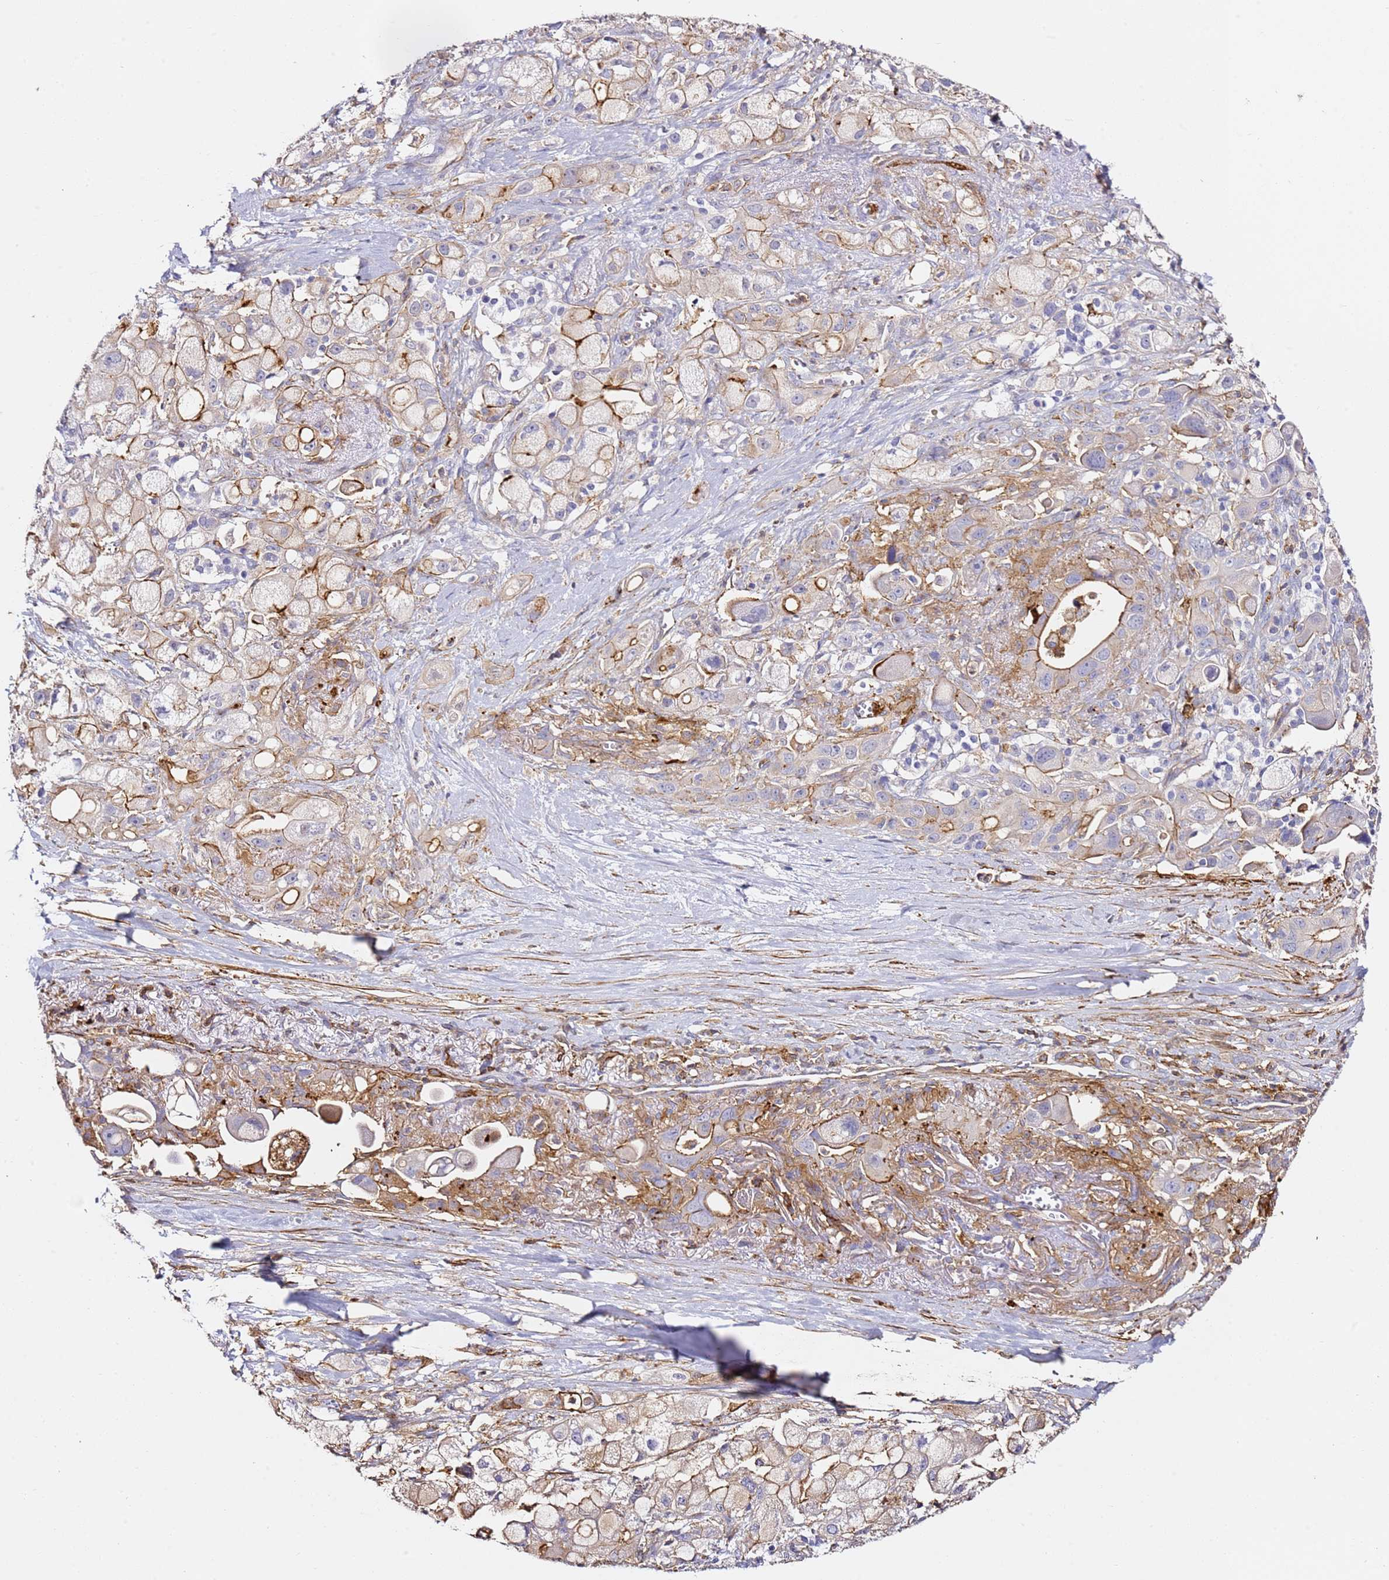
{"staining": {"intensity": "moderate", "quantity": "25%-75%", "location": "cytoplasmic/membranous"}, "tissue": "pancreatic cancer", "cell_type": "Tumor cells", "image_type": "cancer", "snomed": [{"axis": "morphology", "description": "Adenocarcinoma, NOS"}, {"axis": "topography", "description": "Pancreas"}], "caption": "Immunohistochemical staining of human pancreatic adenocarcinoma exhibits moderate cytoplasmic/membranous protein staining in about 25%-75% of tumor cells.", "gene": "ZNF671", "patient": {"sex": "male", "age": 68}}